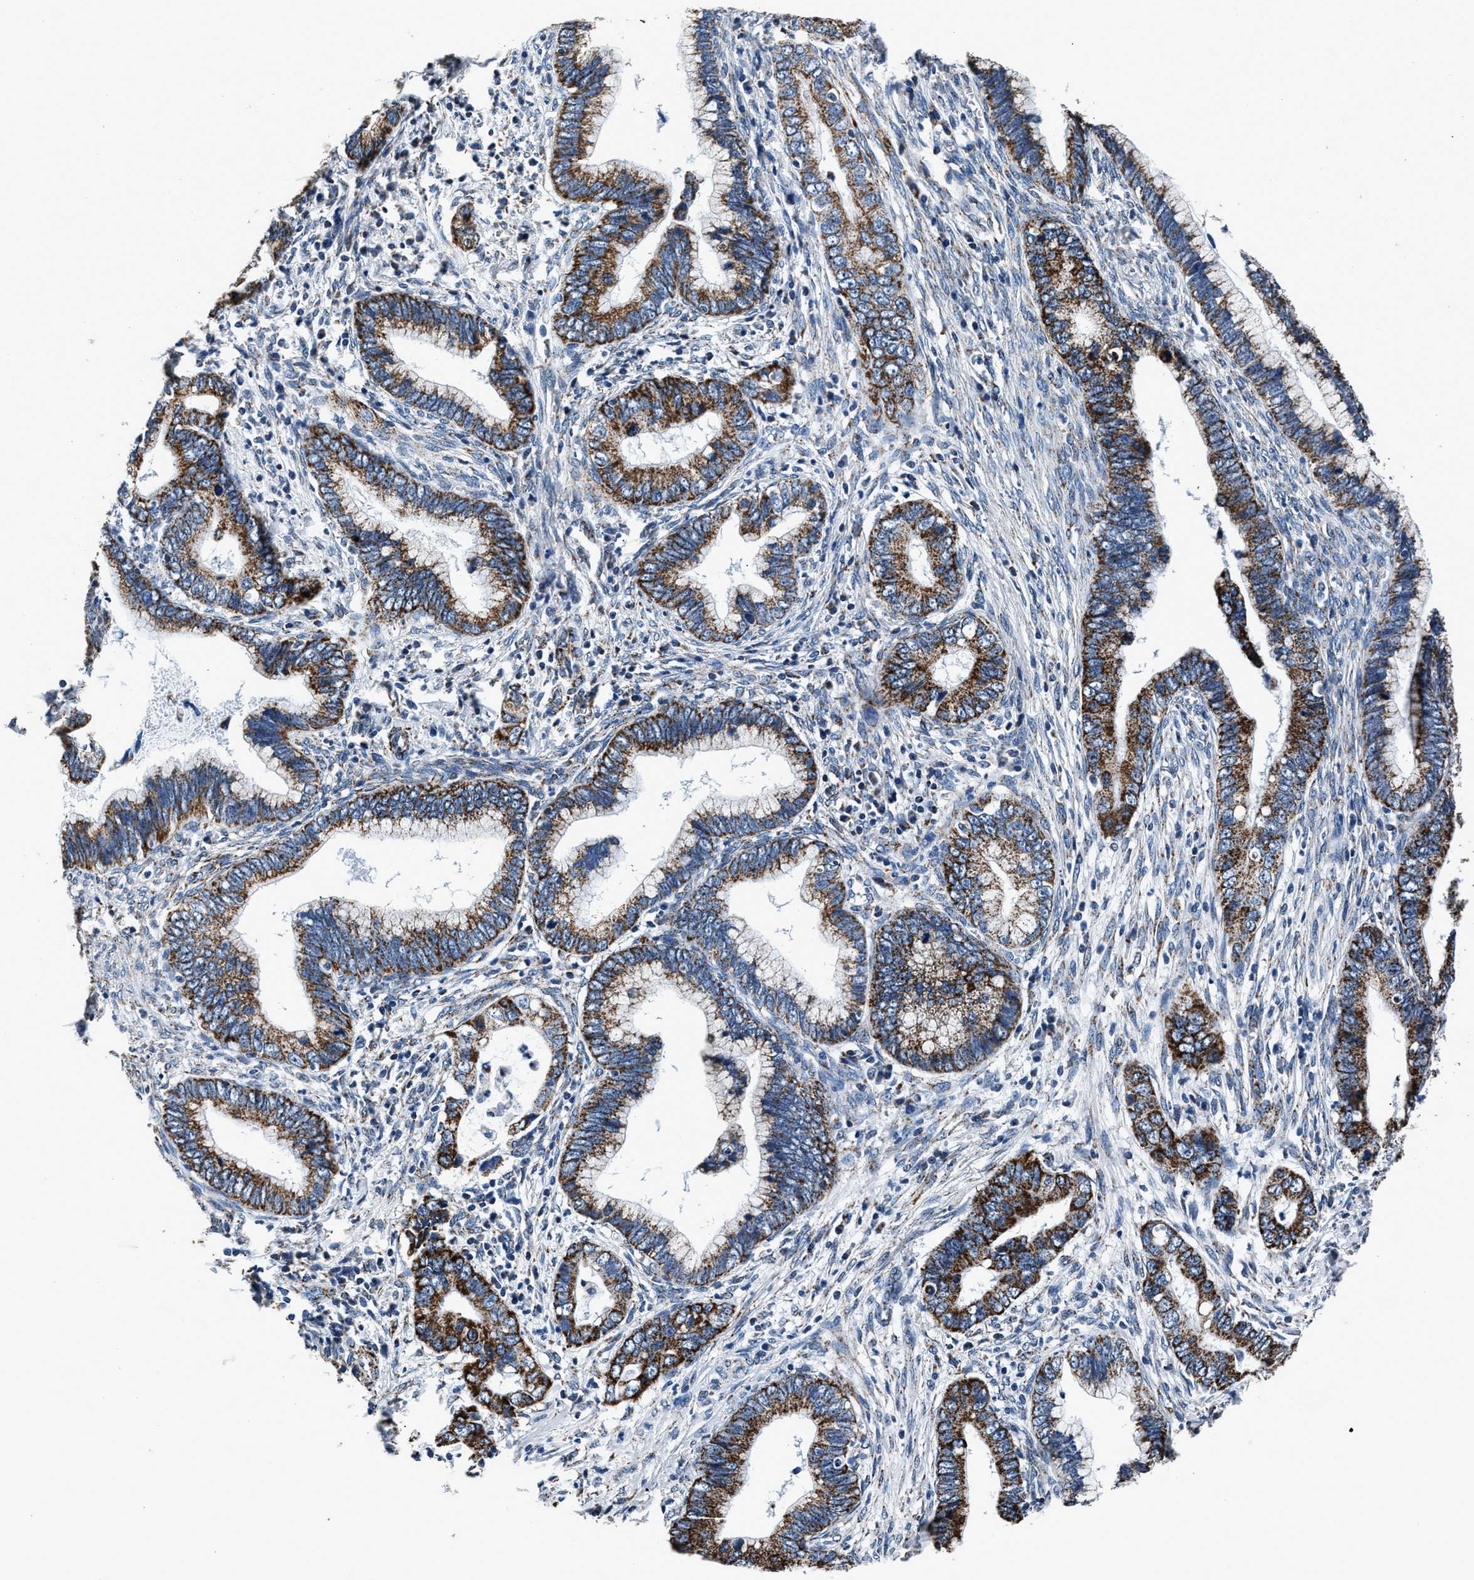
{"staining": {"intensity": "strong", "quantity": ">75%", "location": "cytoplasmic/membranous"}, "tissue": "cervical cancer", "cell_type": "Tumor cells", "image_type": "cancer", "snomed": [{"axis": "morphology", "description": "Adenocarcinoma, NOS"}, {"axis": "topography", "description": "Cervix"}], "caption": "An image of cervical adenocarcinoma stained for a protein shows strong cytoplasmic/membranous brown staining in tumor cells. The staining was performed using DAB (3,3'-diaminobenzidine), with brown indicating positive protein expression. Nuclei are stained blue with hematoxylin.", "gene": "HIBADH", "patient": {"sex": "female", "age": 44}}